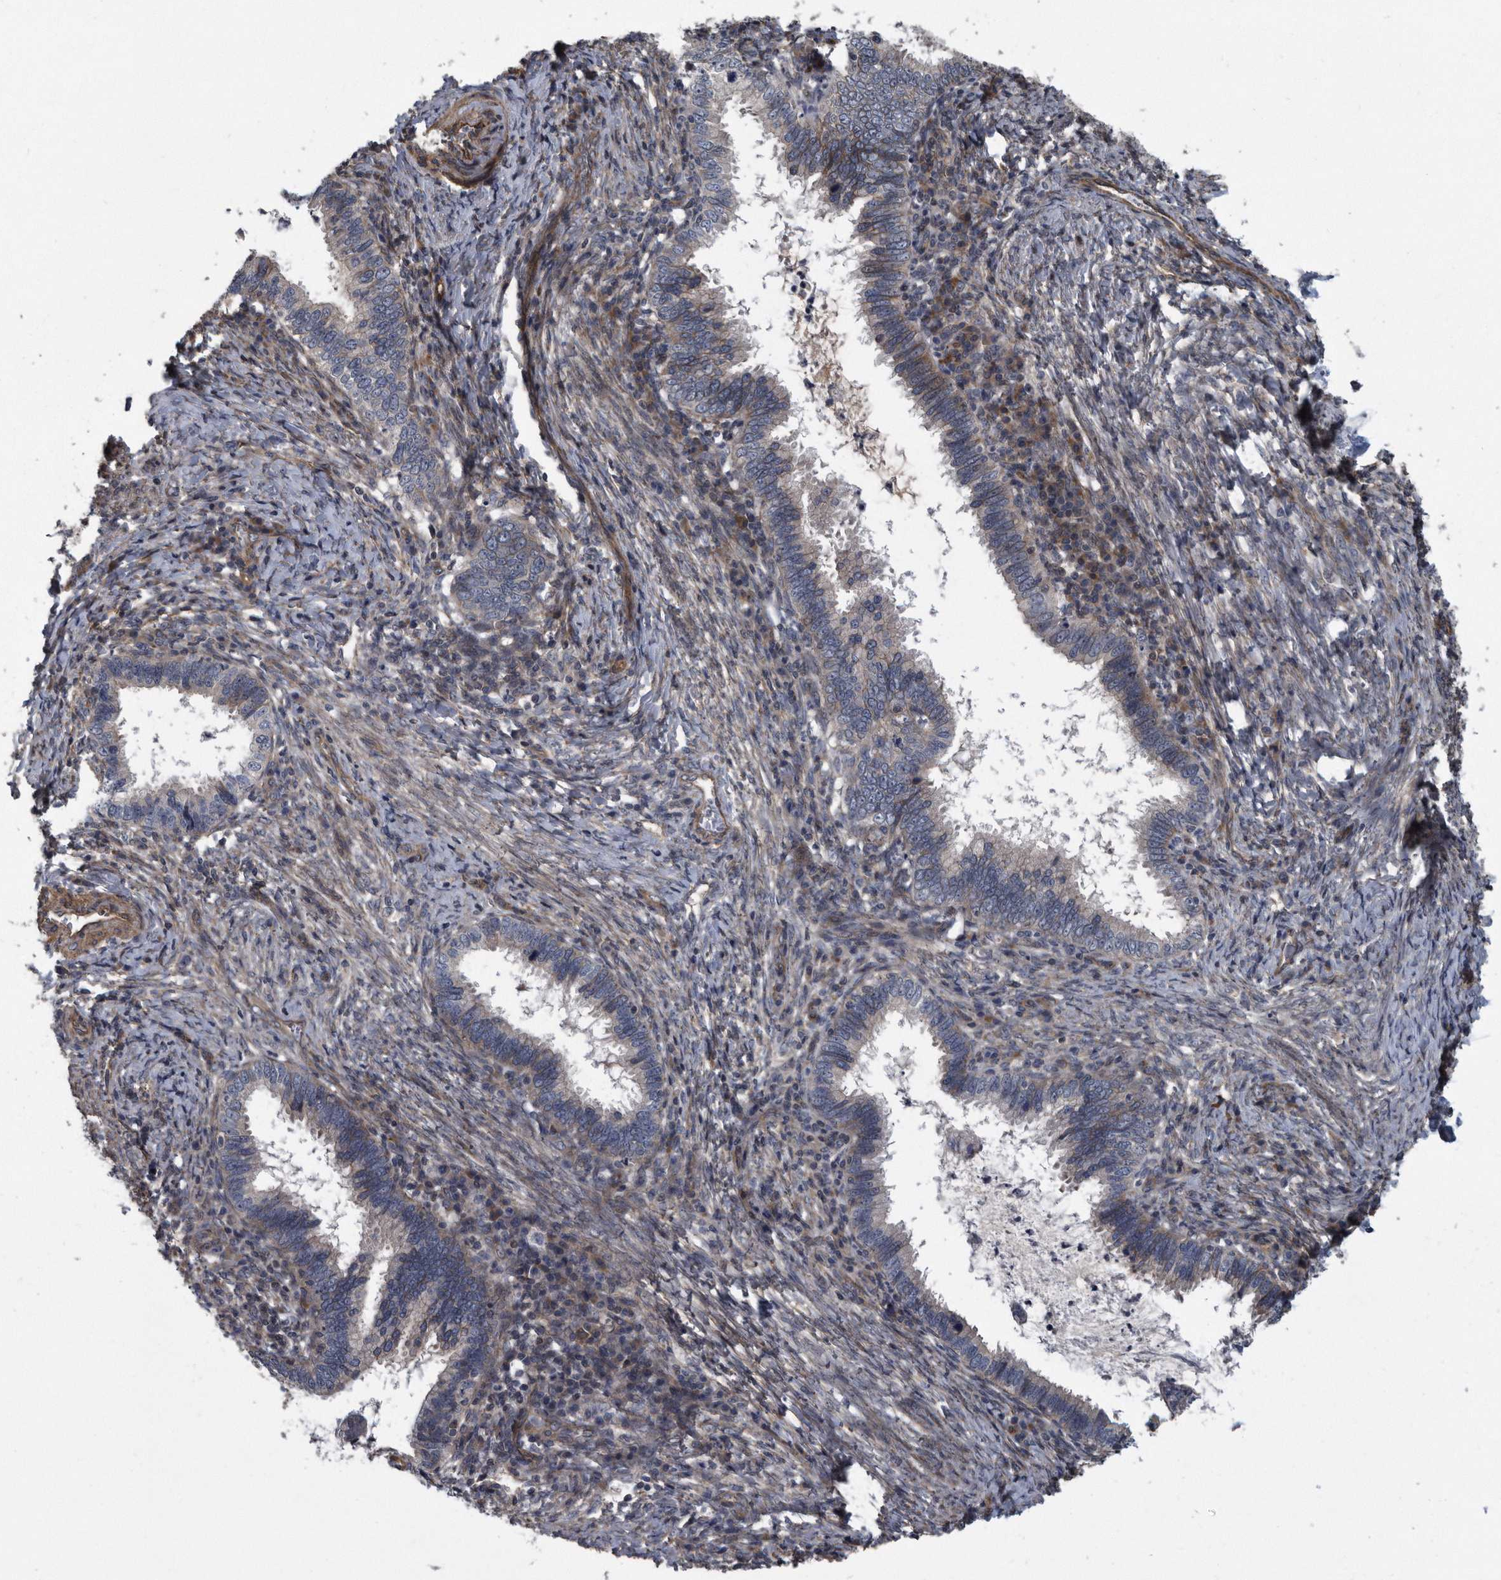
{"staining": {"intensity": "negative", "quantity": "none", "location": "none"}, "tissue": "cervical cancer", "cell_type": "Tumor cells", "image_type": "cancer", "snomed": [{"axis": "morphology", "description": "Adenocarcinoma, NOS"}, {"axis": "topography", "description": "Cervix"}], "caption": "Protein analysis of adenocarcinoma (cervical) reveals no significant expression in tumor cells.", "gene": "ARMCX1", "patient": {"sex": "female", "age": 36}}